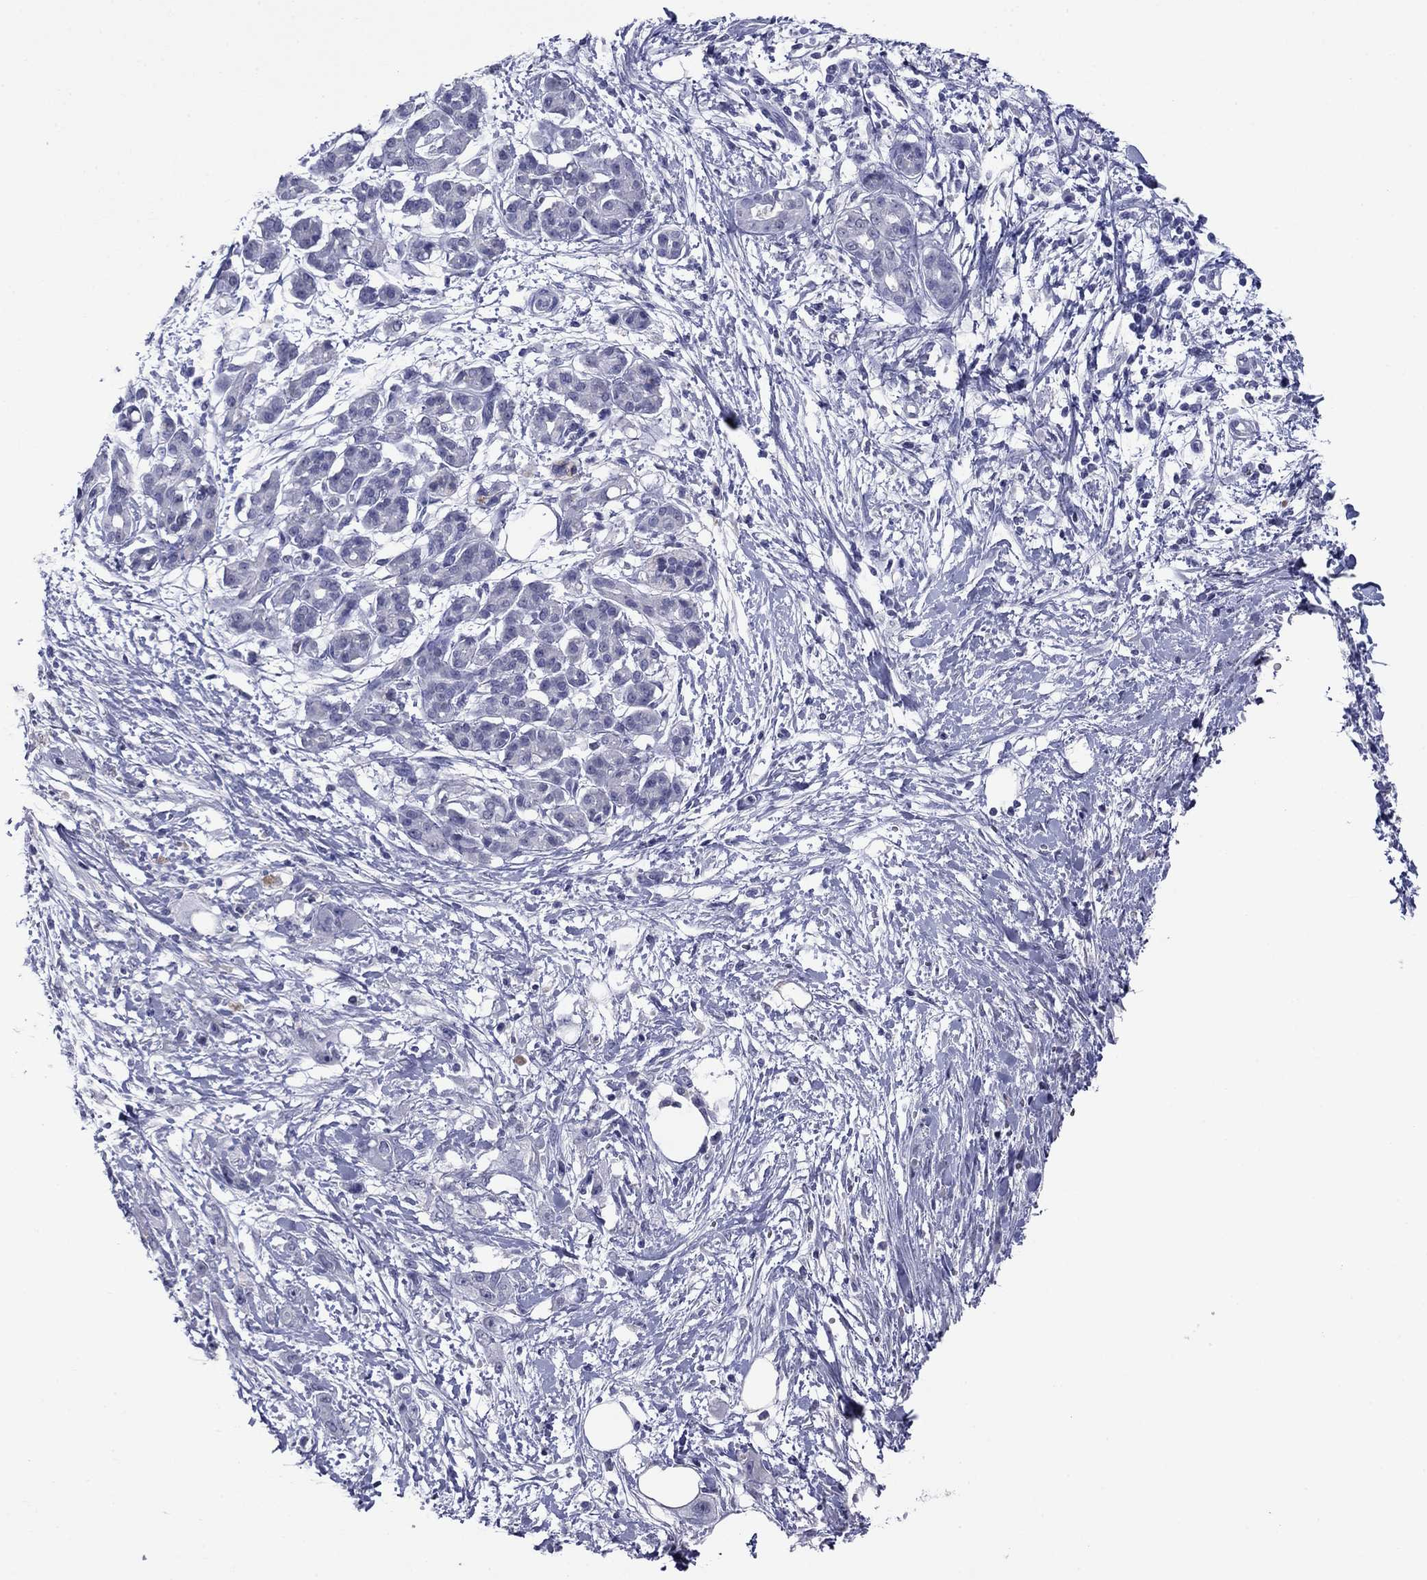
{"staining": {"intensity": "negative", "quantity": "none", "location": "none"}, "tissue": "pancreatic cancer", "cell_type": "Tumor cells", "image_type": "cancer", "snomed": [{"axis": "morphology", "description": "Adenocarcinoma, NOS"}, {"axis": "topography", "description": "Pancreas"}], "caption": "A histopathology image of human pancreatic cancer (adenocarcinoma) is negative for staining in tumor cells. (DAB IHC visualized using brightfield microscopy, high magnification).", "gene": "HAO1", "patient": {"sex": "male", "age": 72}}